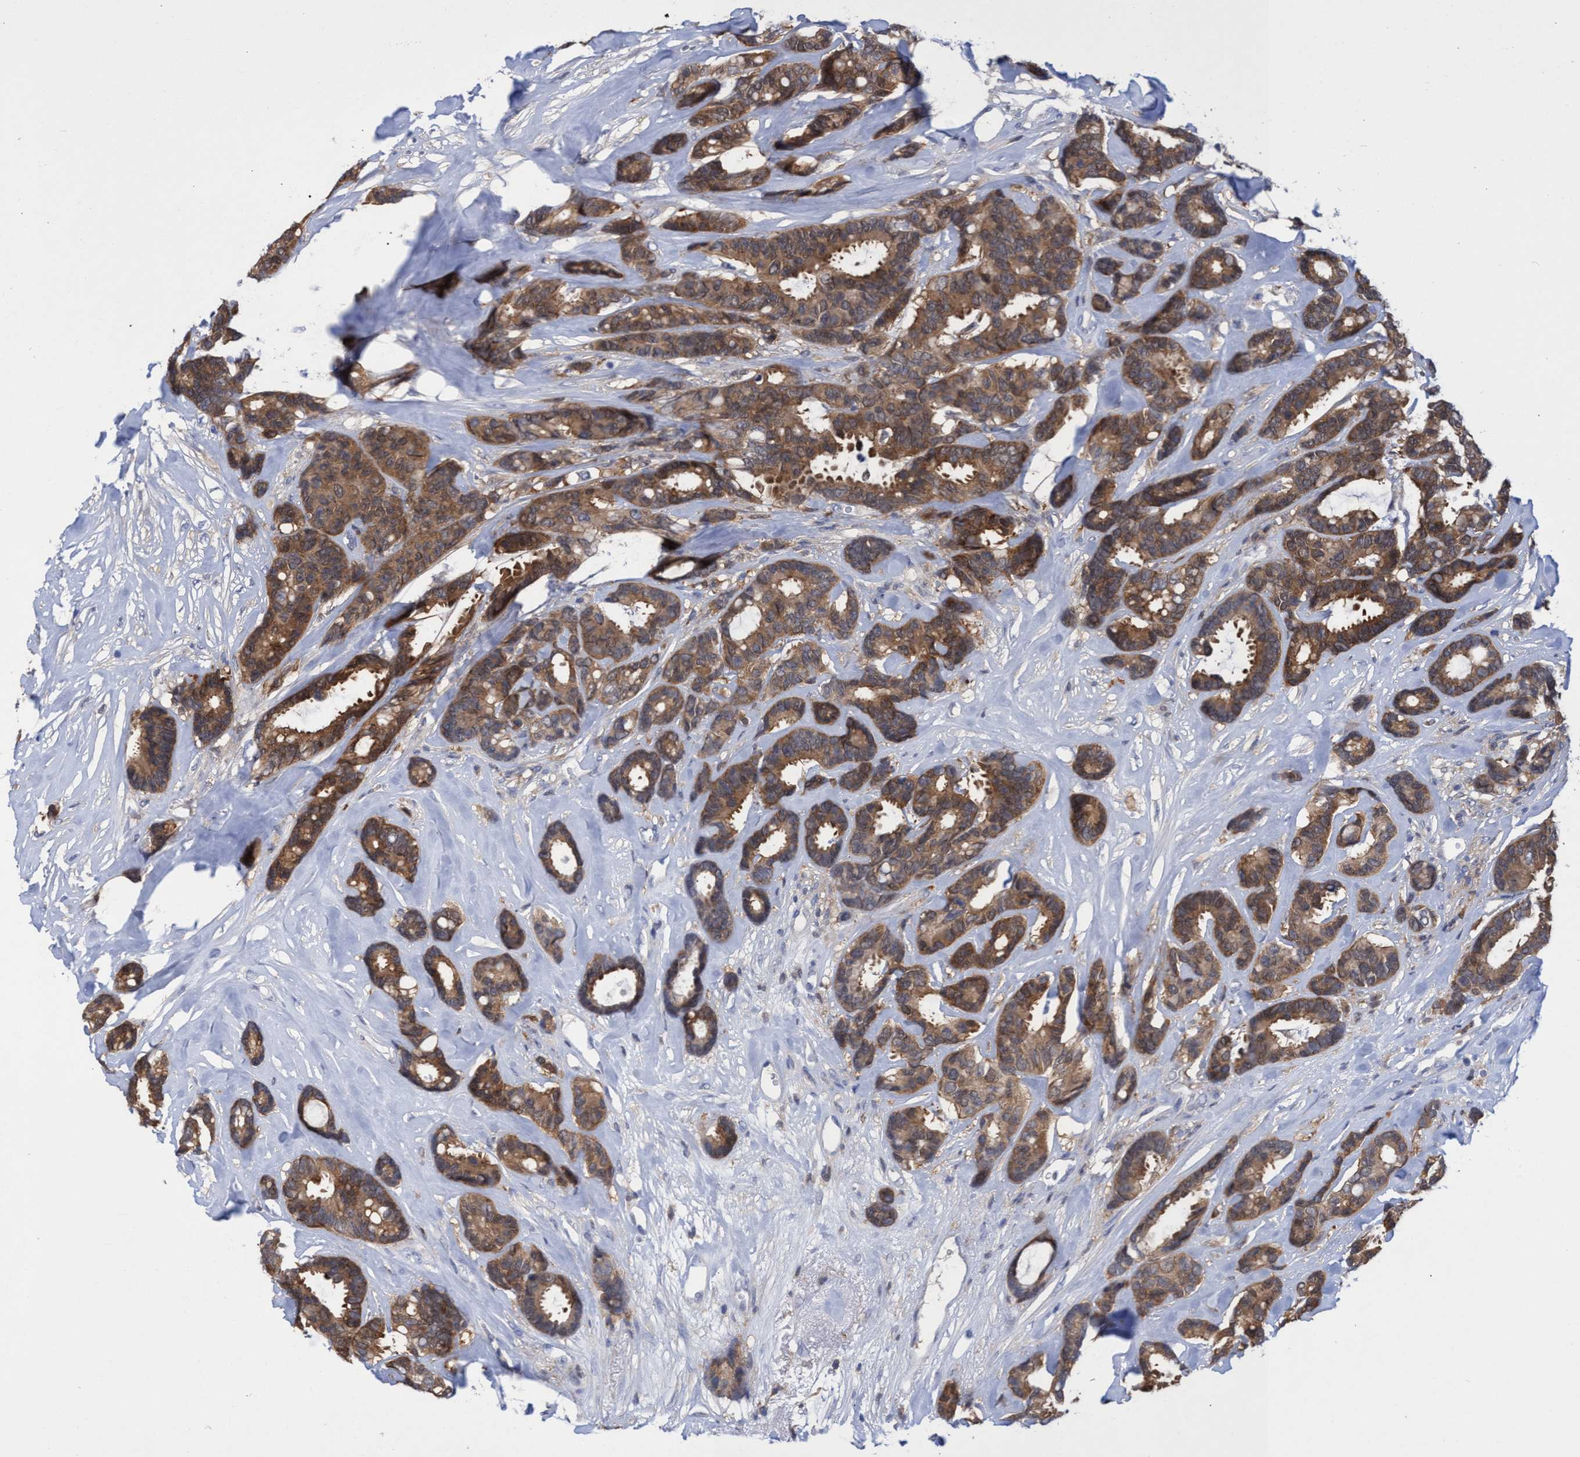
{"staining": {"intensity": "moderate", "quantity": ">75%", "location": "cytoplasmic/membranous"}, "tissue": "breast cancer", "cell_type": "Tumor cells", "image_type": "cancer", "snomed": [{"axis": "morphology", "description": "Duct carcinoma"}, {"axis": "topography", "description": "Breast"}], "caption": "This micrograph exhibits IHC staining of intraductal carcinoma (breast), with medium moderate cytoplasmic/membranous expression in about >75% of tumor cells.", "gene": "PNPO", "patient": {"sex": "female", "age": 87}}